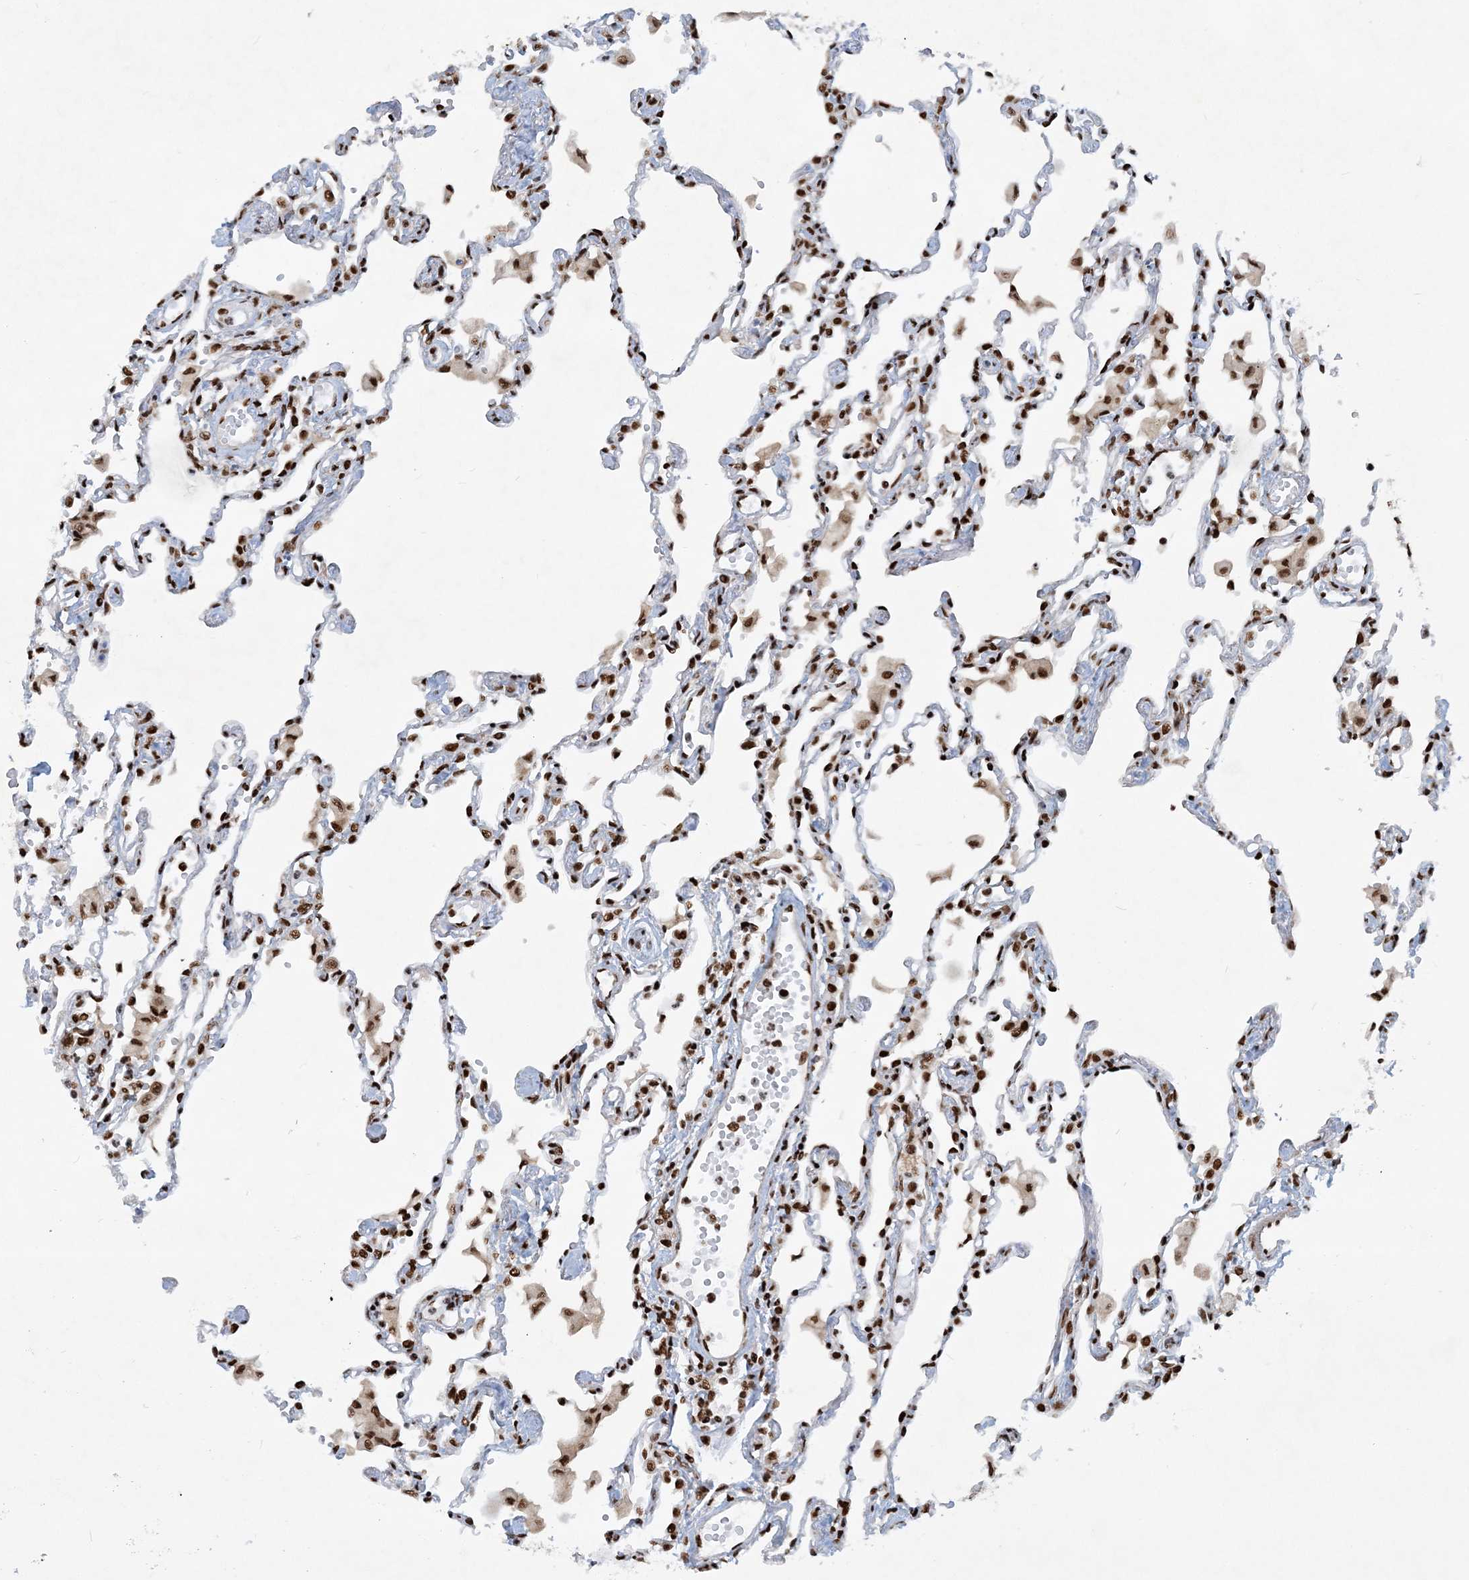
{"staining": {"intensity": "strong", "quantity": ">75%", "location": "nuclear"}, "tissue": "lung", "cell_type": "Alveolar cells", "image_type": "normal", "snomed": [{"axis": "morphology", "description": "Normal tissue, NOS"}, {"axis": "topography", "description": "Bronchus"}, {"axis": "topography", "description": "Lung"}], "caption": "This micrograph displays normal lung stained with immunohistochemistry (IHC) to label a protein in brown. The nuclear of alveolar cells show strong positivity for the protein. Nuclei are counter-stained blue.", "gene": "DELE1", "patient": {"sex": "female", "age": 49}}